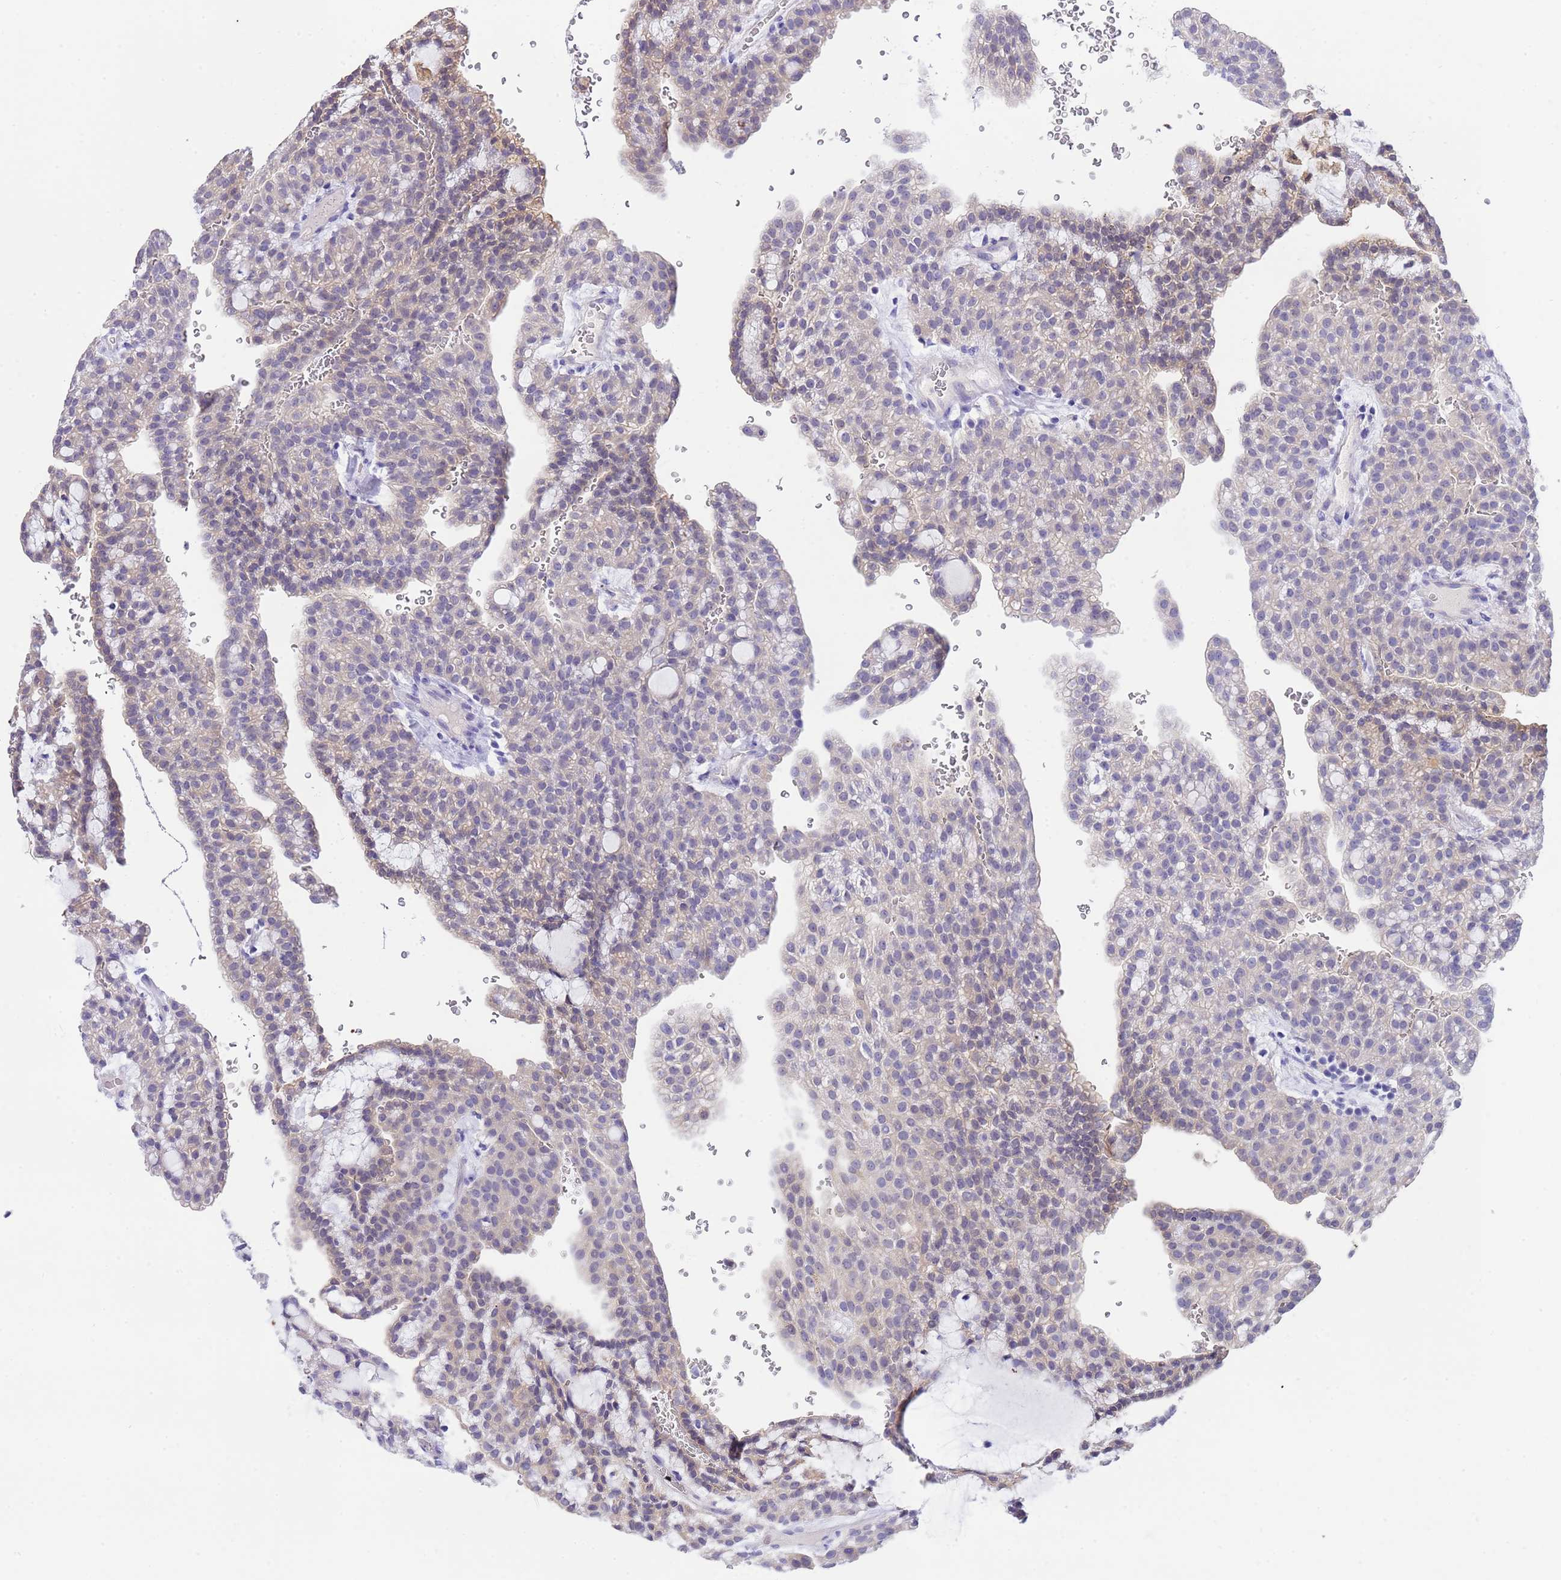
{"staining": {"intensity": "weak", "quantity": "<25%", "location": "cytoplasmic/membranous"}, "tissue": "renal cancer", "cell_type": "Tumor cells", "image_type": "cancer", "snomed": [{"axis": "morphology", "description": "Adenocarcinoma, NOS"}, {"axis": "topography", "description": "Kidney"}], "caption": "High power microscopy micrograph of an immunohistochemistry micrograph of renal cancer, revealing no significant expression in tumor cells.", "gene": "USP38", "patient": {"sex": "male", "age": 63}}